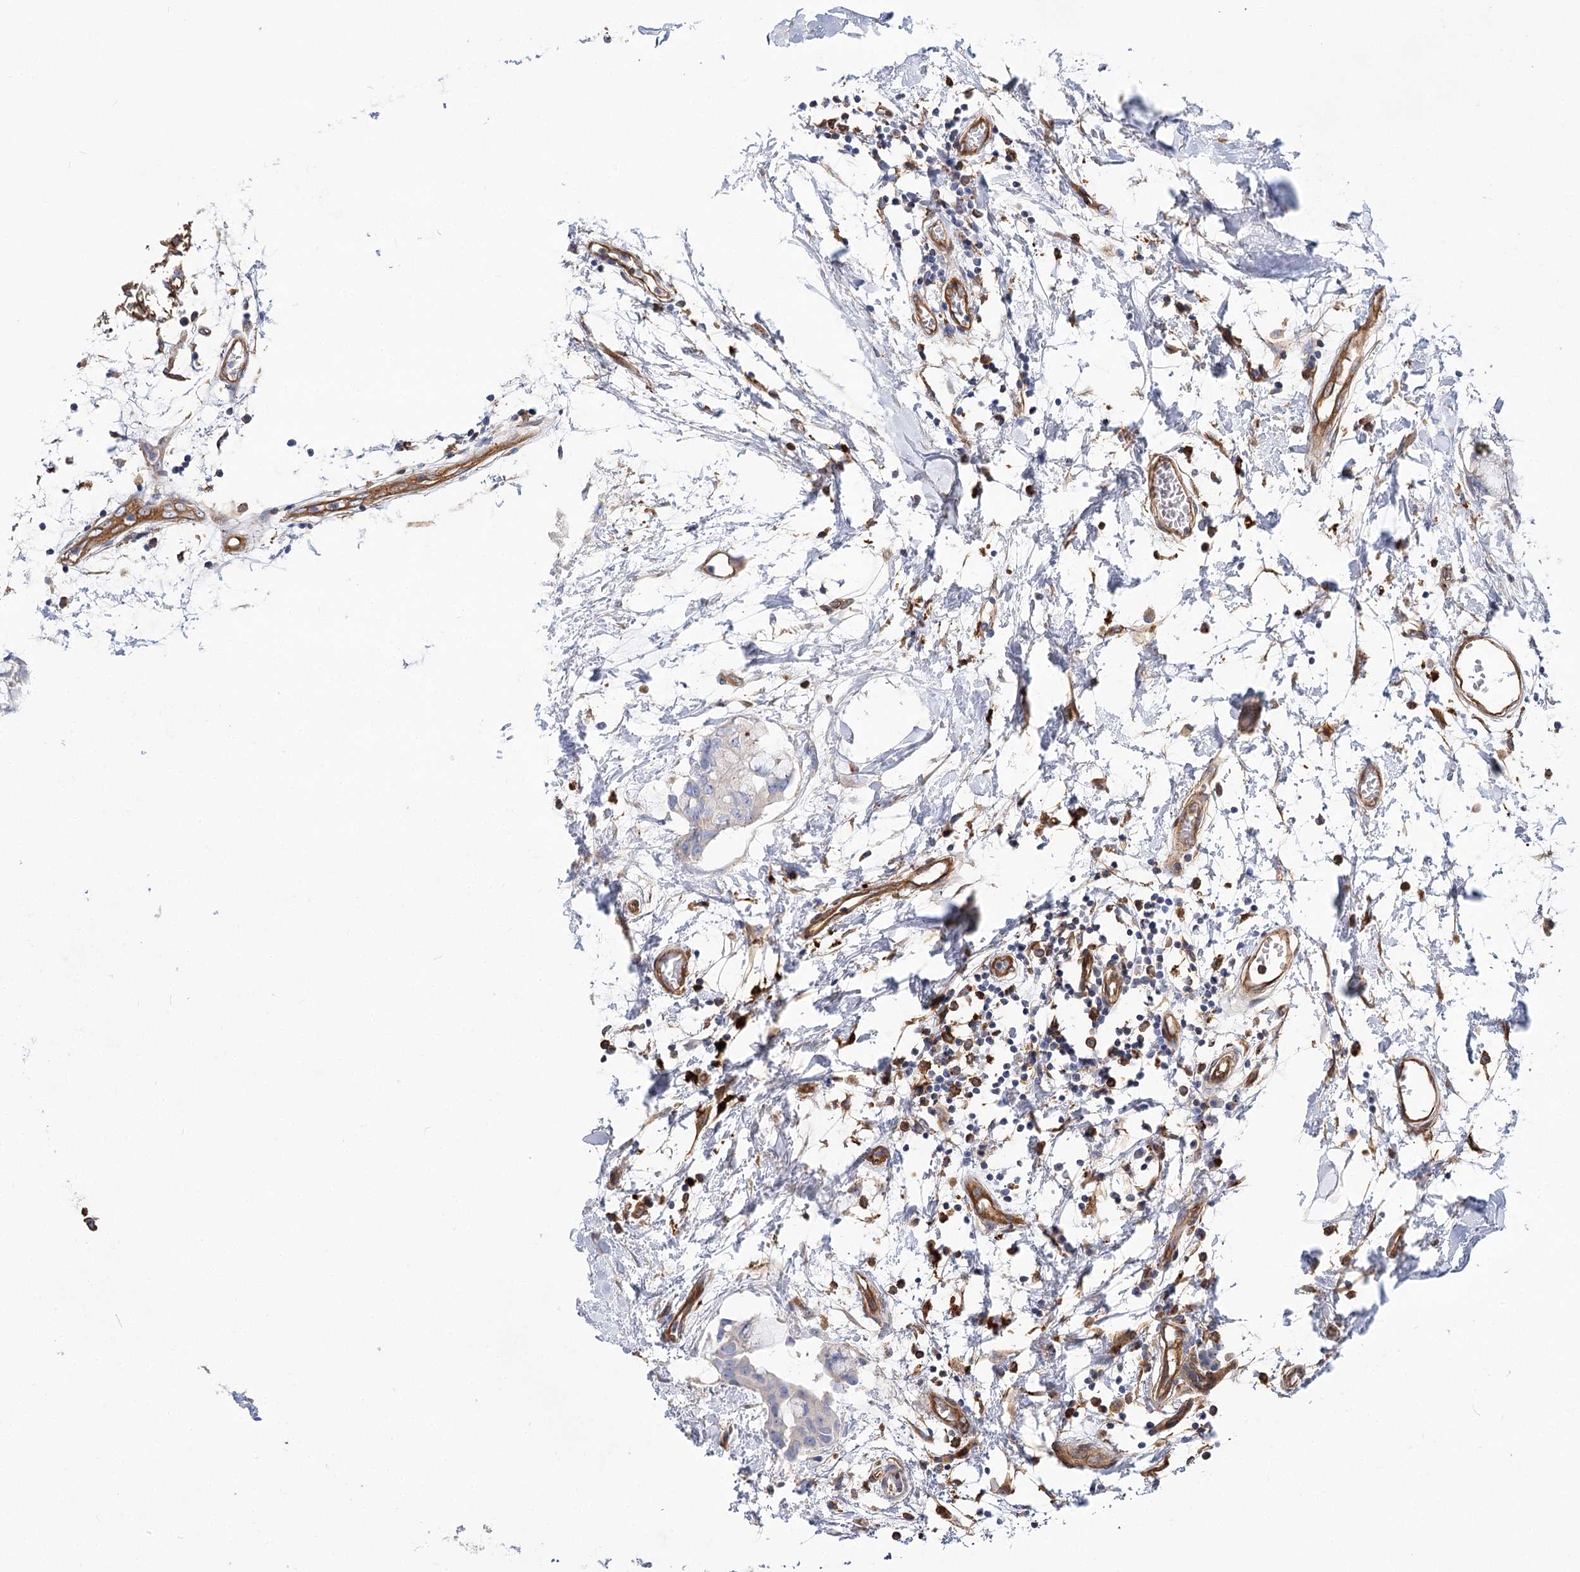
{"staining": {"intensity": "negative", "quantity": "none", "location": "none"}, "tissue": "breast cancer", "cell_type": "Tumor cells", "image_type": "cancer", "snomed": [{"axis": "morphology", "description": "Duct carcinoma"}, {"axis": "topography", "description": "Breast"}], "caption": "This is an immunohistochemistry (IHC) image of intraductal carcinoma (breast). There is no expression in tumor cells.", "gene": "GUSB", "patient": {"sex": "female", "age": 40}}